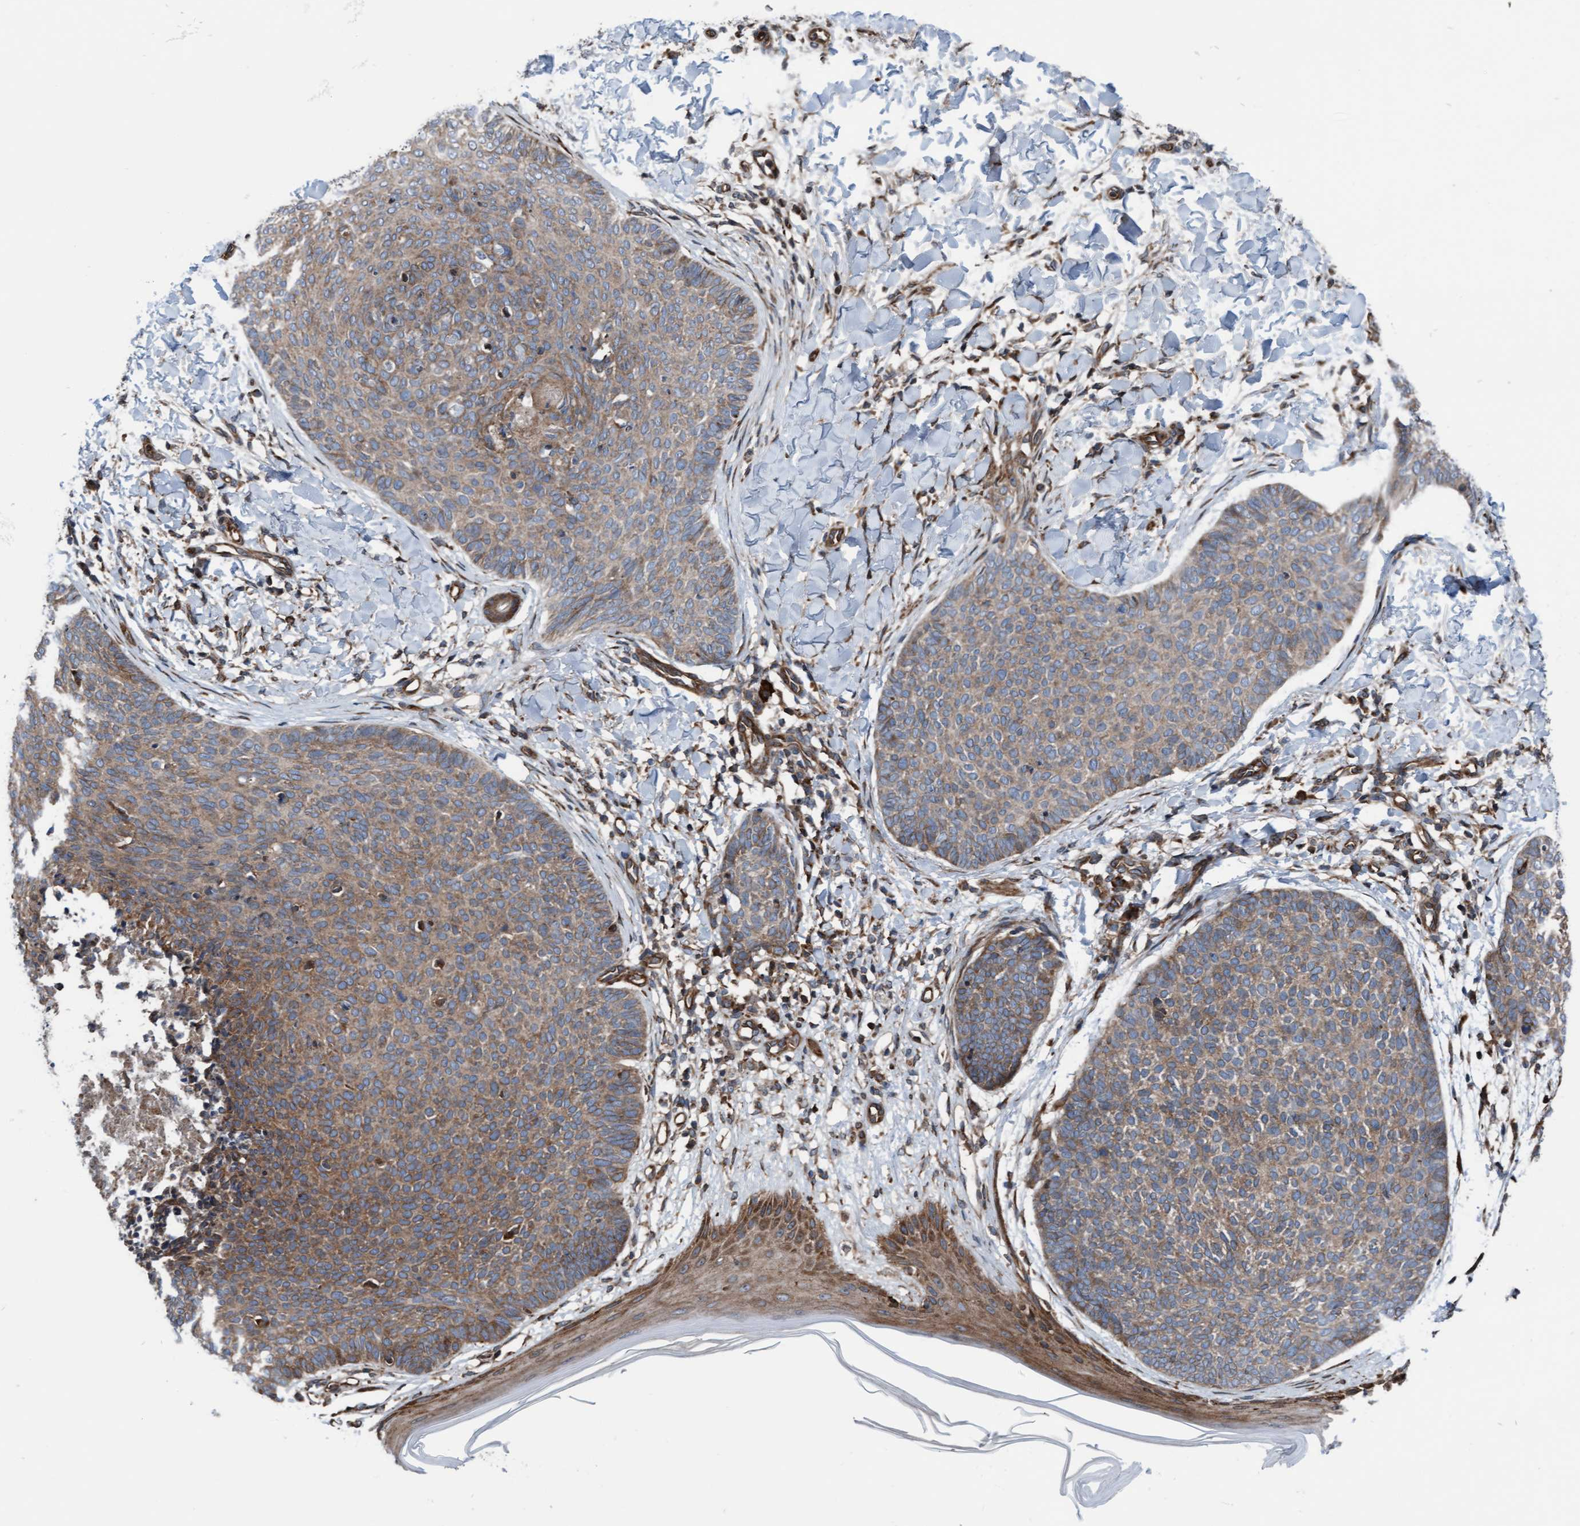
{"staining": {"intensity": "moderate", "quantity": ">75%", "location": "cytoplasmic/membranous"}, "tissue": "skin cancer", "cell_type": "Tumor cells", "image_type": "cancer", "snomed": [{"axis": "morphology", "description": "Normal tissue, NOS"}, {"axis": "morphology", "description": "Basal cell carcinoma"}, {"axis": "topography", "description": "Skin"}], "caption": "Skin basal cell carcinoma tissue reveals moderate cytoplasmic/membranous positivity in about >75% of tumor cells, visualized by immunohistochemistry.", "gene": "RAP1GAP2", "patient": {"sex": "male", "age": 50}}